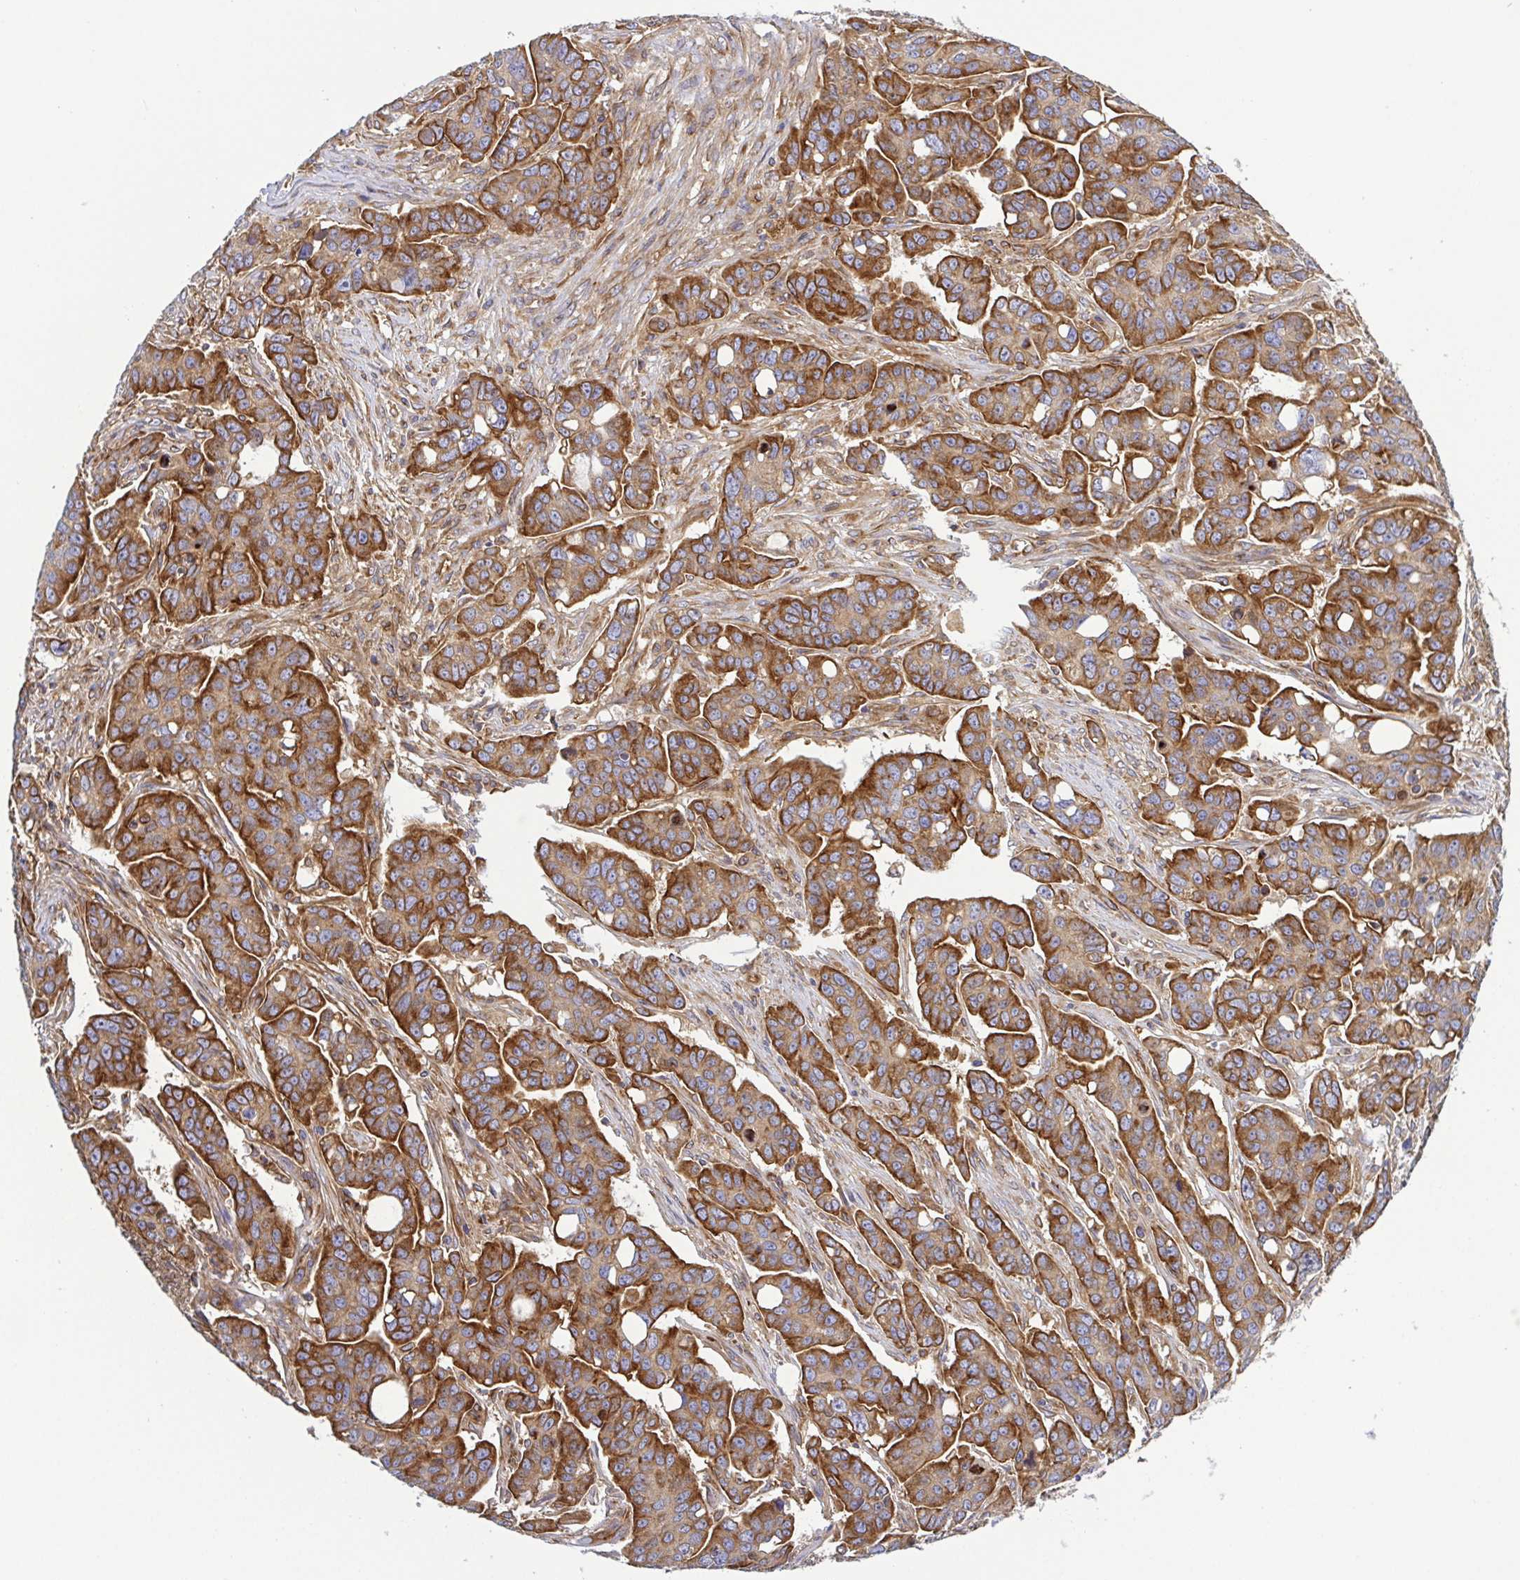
{"staining": {"intensity": "strong", "quantity": ">75%", "location": "cytoplasmic/membranous"}, "tissue": "ovarian cancer", "cell_type": "Tumor cells", "image_type": "cancer", "snomed": [{"axis": "morphology", "description": "Carcinoma, endometroid"}, {"axis": "topography", "description": "Ovary"}], "caption": "Ovarian cancer stained with DAB (3,3'-diaminobenzidine) immunohistochemistry shows high levels of strong cytoplasmic/membranous positivity in approximately >75% of tumor cells.", "gene": "KIF5B", "patient": {"sex": "female", "age": 78}}